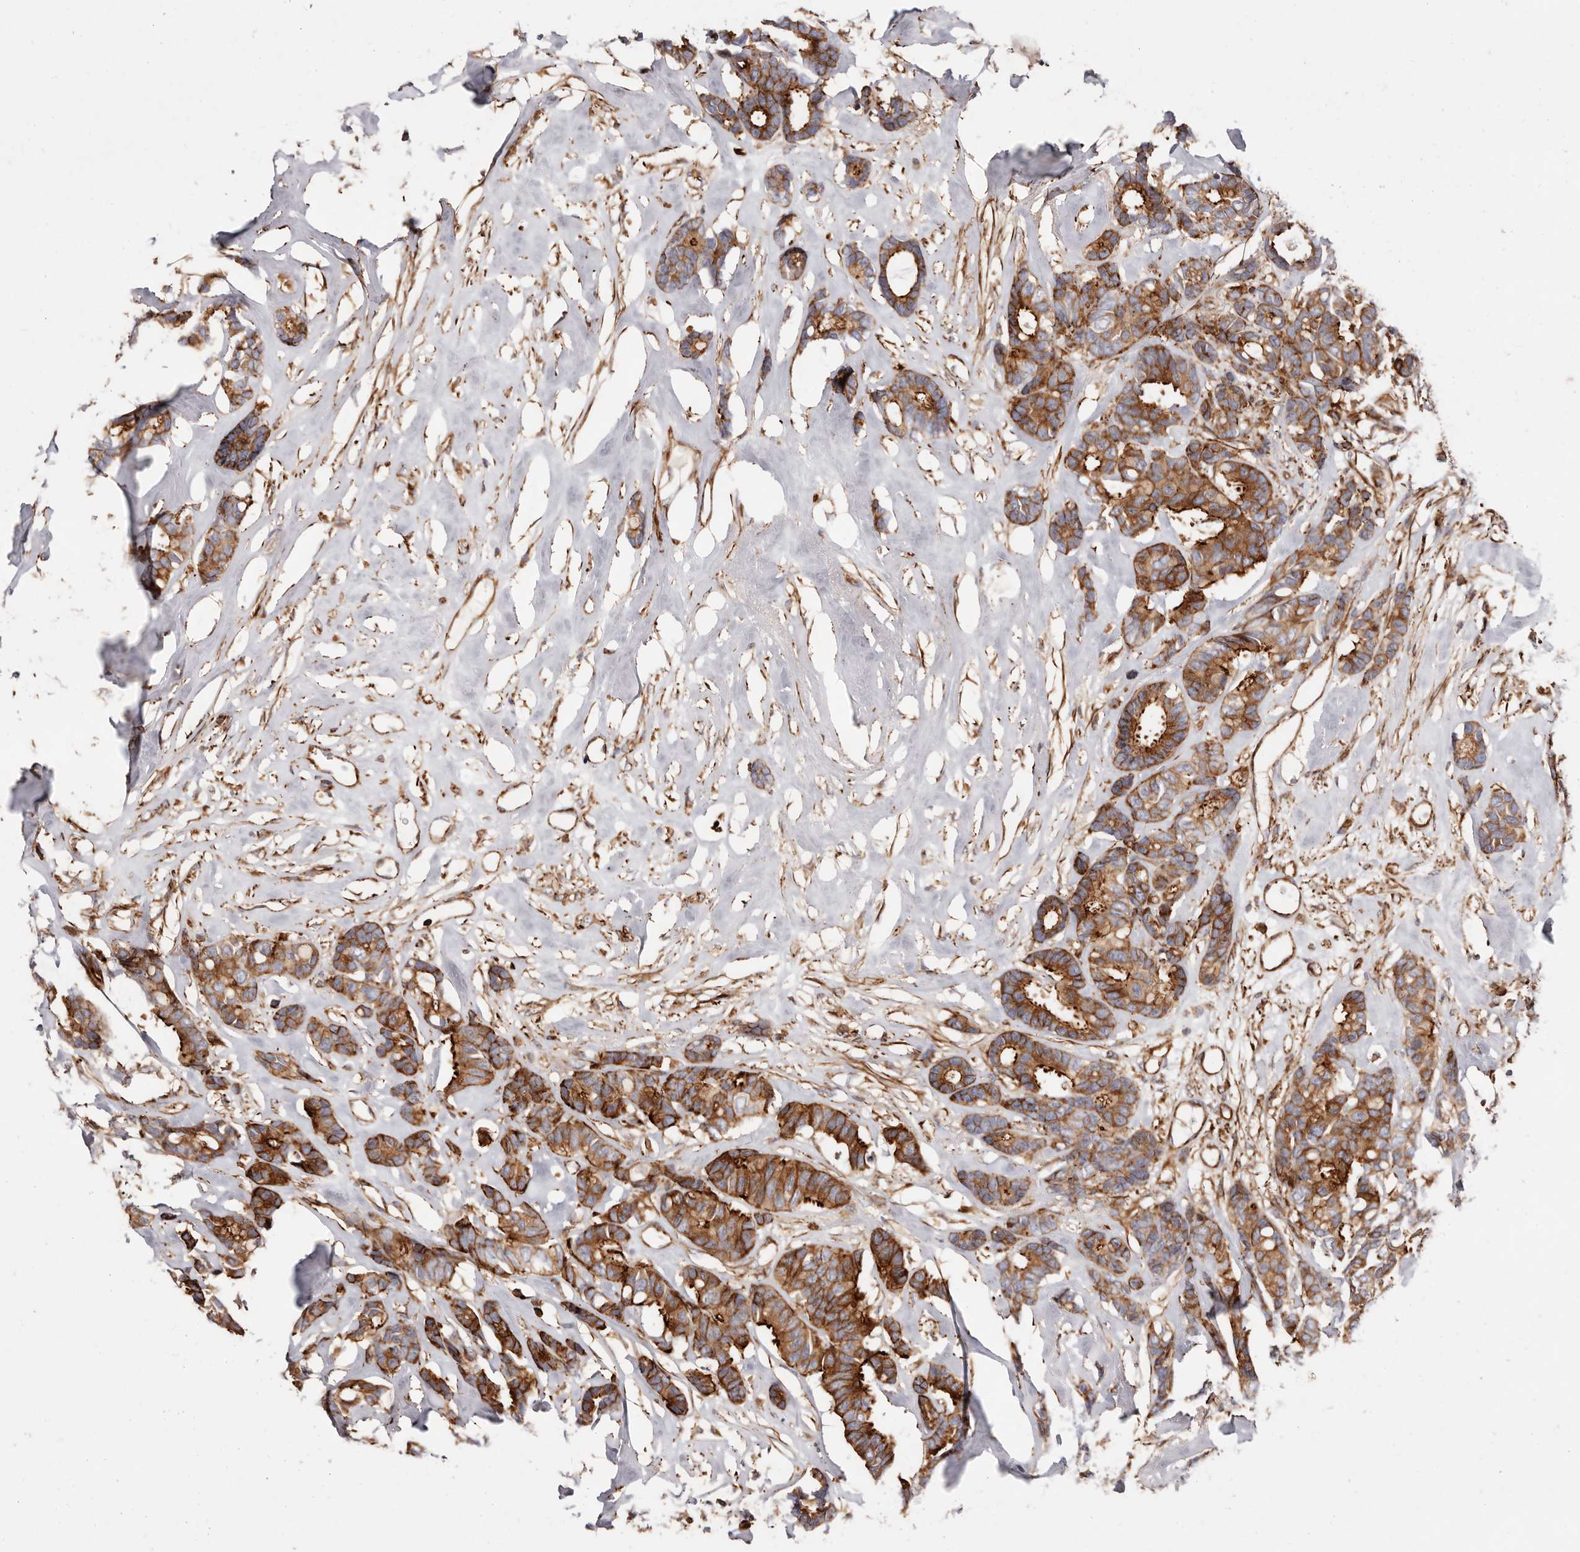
{"staining": {"intensity": "strong", "quantity": ">75%", "location": "cytoplasmic/membranous"}, "tissue": "breast cancer", "cell_type": "Tumor cells", "image_type": "cancer", "snomed": [{"axis": "morphology", "description": "Duct carcinoma"}, {"axis": "topography", "description": "Breast"}], "caption": "DAB immunohistochemical staining of human breast cancer (intraductal carcinoma) shows strong cytoplasmic/membranous protein positivity in about >75% of tumor cells.", "gene": "PTPN22", "patient": {"sex": "female", "age": 87}}